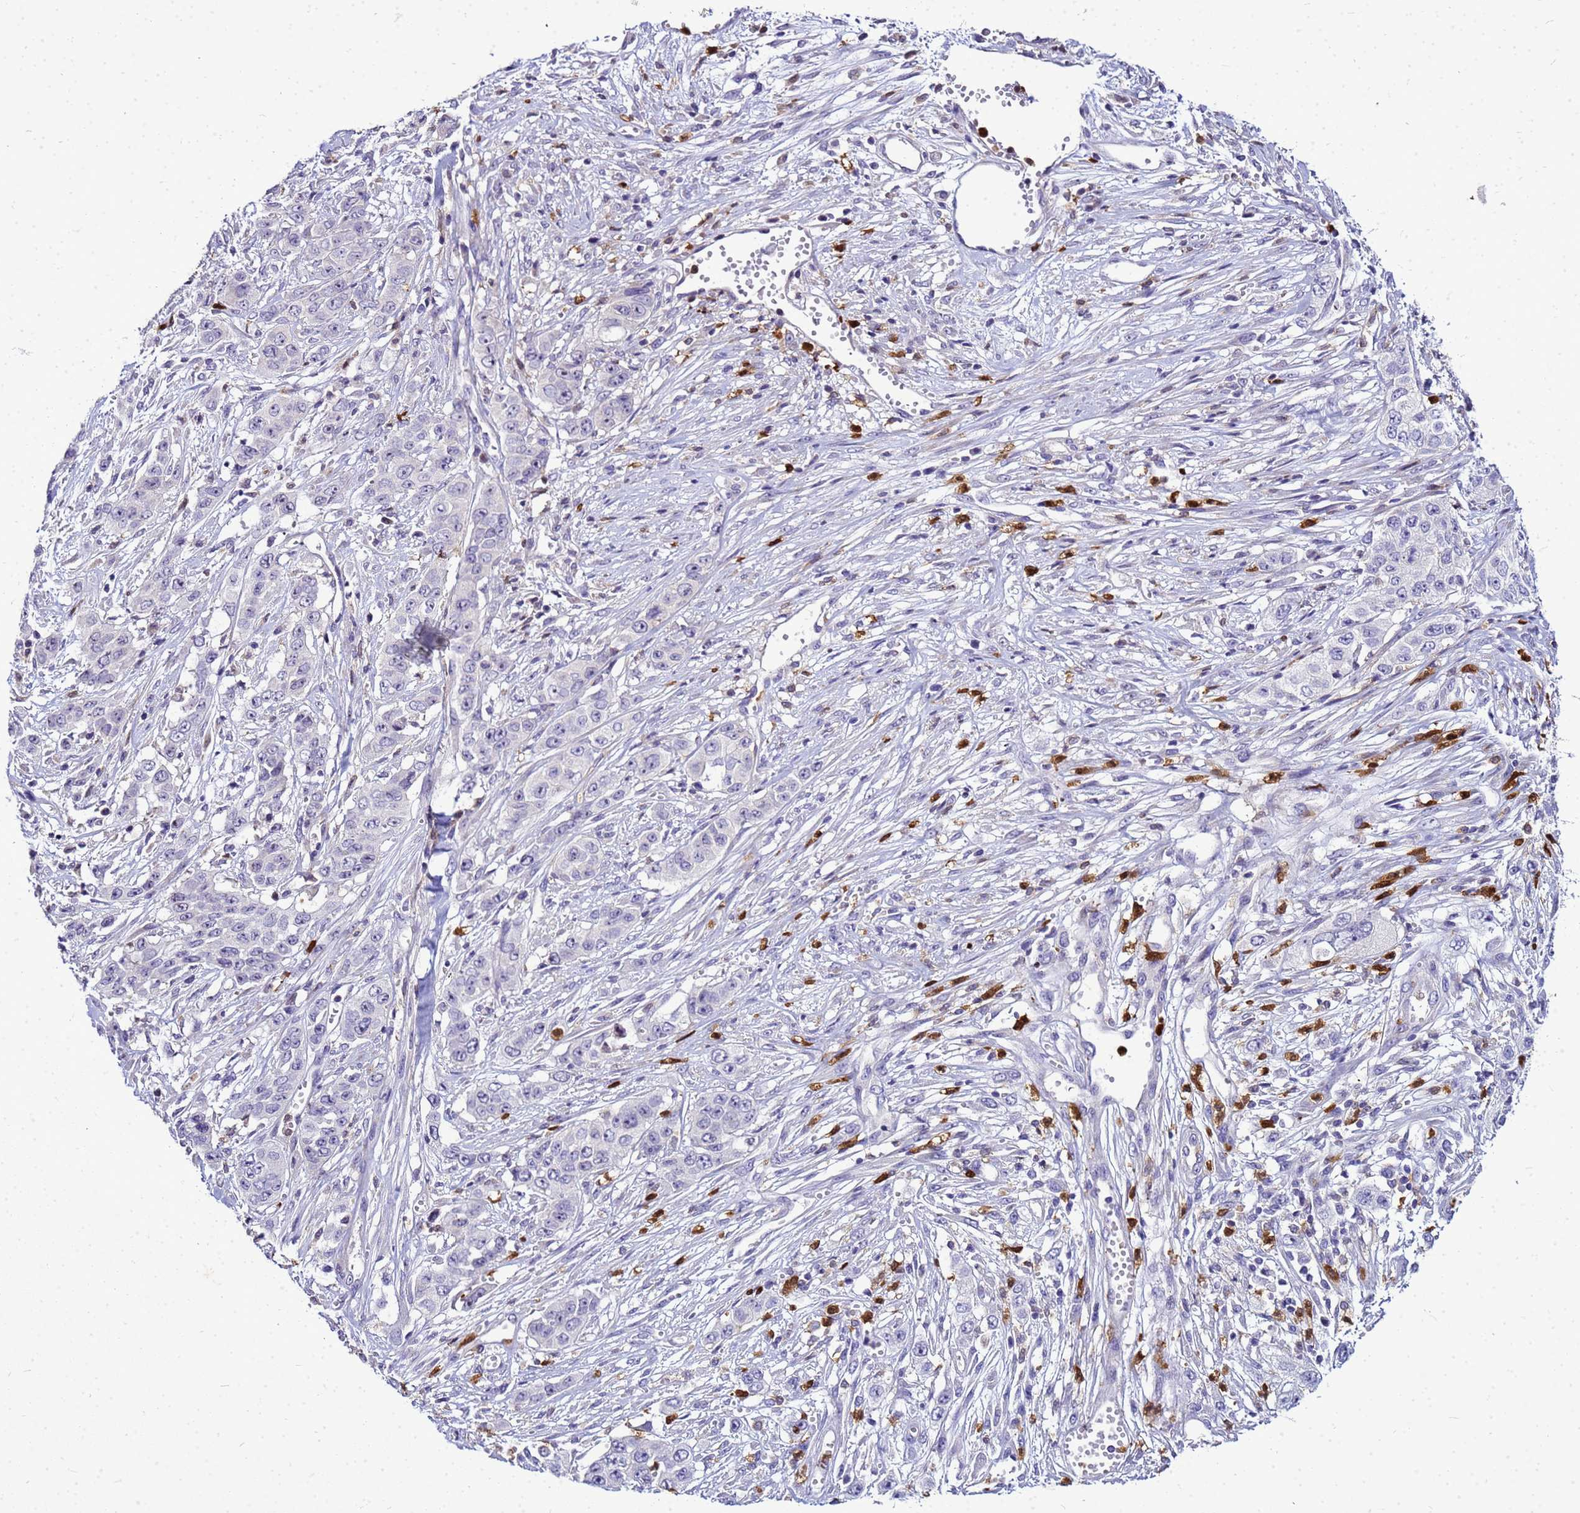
{"staining": {"intensity": "negative", "quantity": "none", "location": "none"}, "tissue": "stomach cancer", "cell_type": "Tumor cells", "image_type": "cancer", "snomed": [{"axis": "morphology", "description": "Adenocarcinoma, NOS"}, {"axis": "topography", "description": "Stomach, upper"}], "caption": "High magnification brightfield microscopy of adenocarcinoma (stomach) stained with DAB (3,3'-diaminobenzidine) (brown) and counterstained with hematoxylin (blue): tumor cells show no significant expression.", "gene": "VPS4B", "patient": {"sex": "male", "age": 62}}